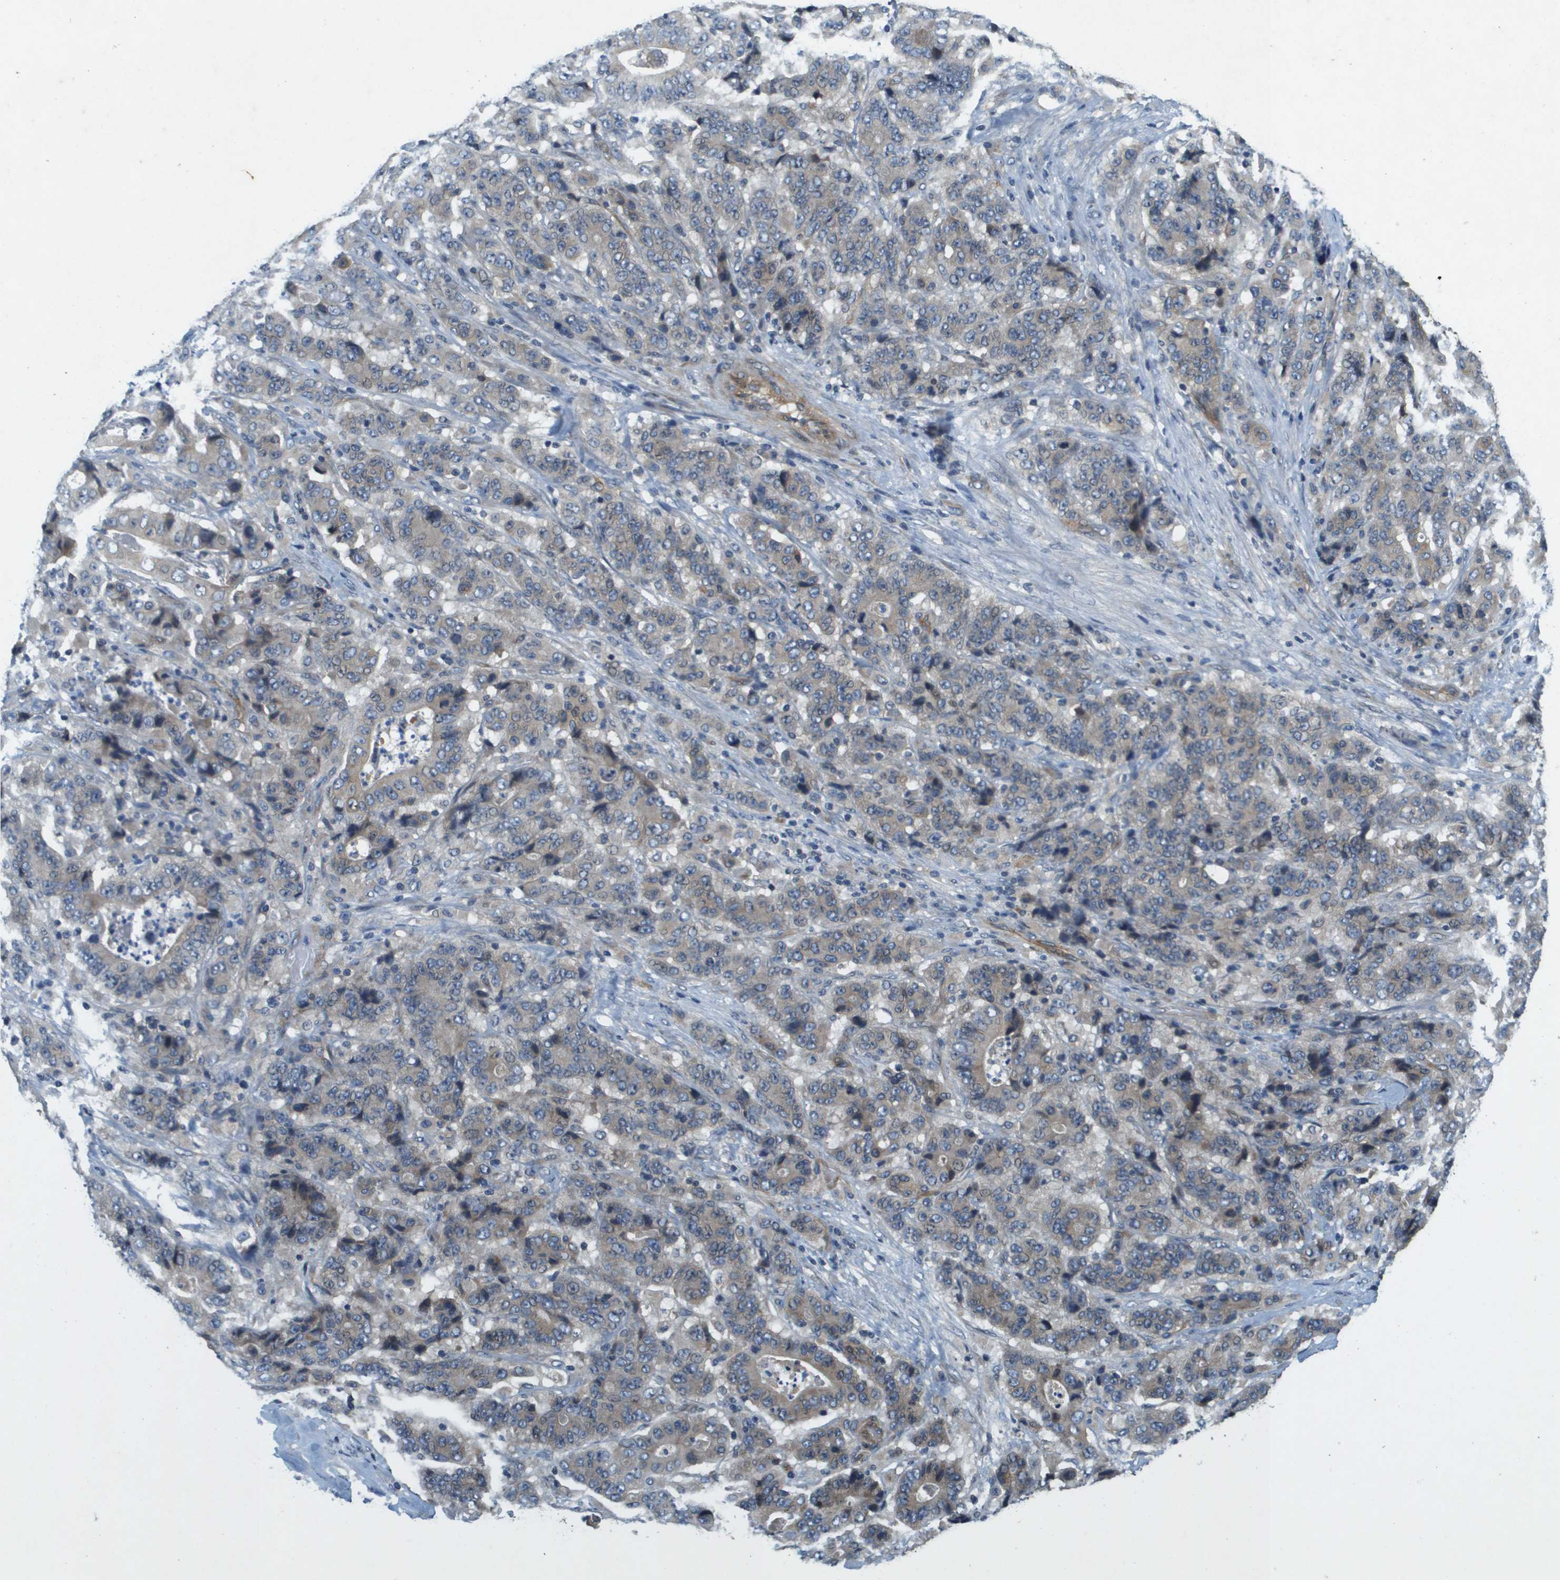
{"staining": {"intensity": "moderate", "quantity": "25%-75%", "location": "cytoplasmic/membranous"}, "tissue": "stomach cancer", "cell_type": "Tumor cells", "image_type": "cancer", "snomed": [{"axis": "morphology", "description": "Adenocarcinoma, NOS"}, {"axis": "topography", "description": "Stomach"}], "caption": "Protein positivity by immunohistochemistry reveals moderate cytoplasmic/membranous expression in approximately 25%-75% of tumor cells in stomach cancer. The staining is performed using DAB brown chromogen to label protein expression. The nuclei are counter-stained blue using hematoxylin.", "gene": "PGAP3", "patient": {"sex": "female", "age": 73}}